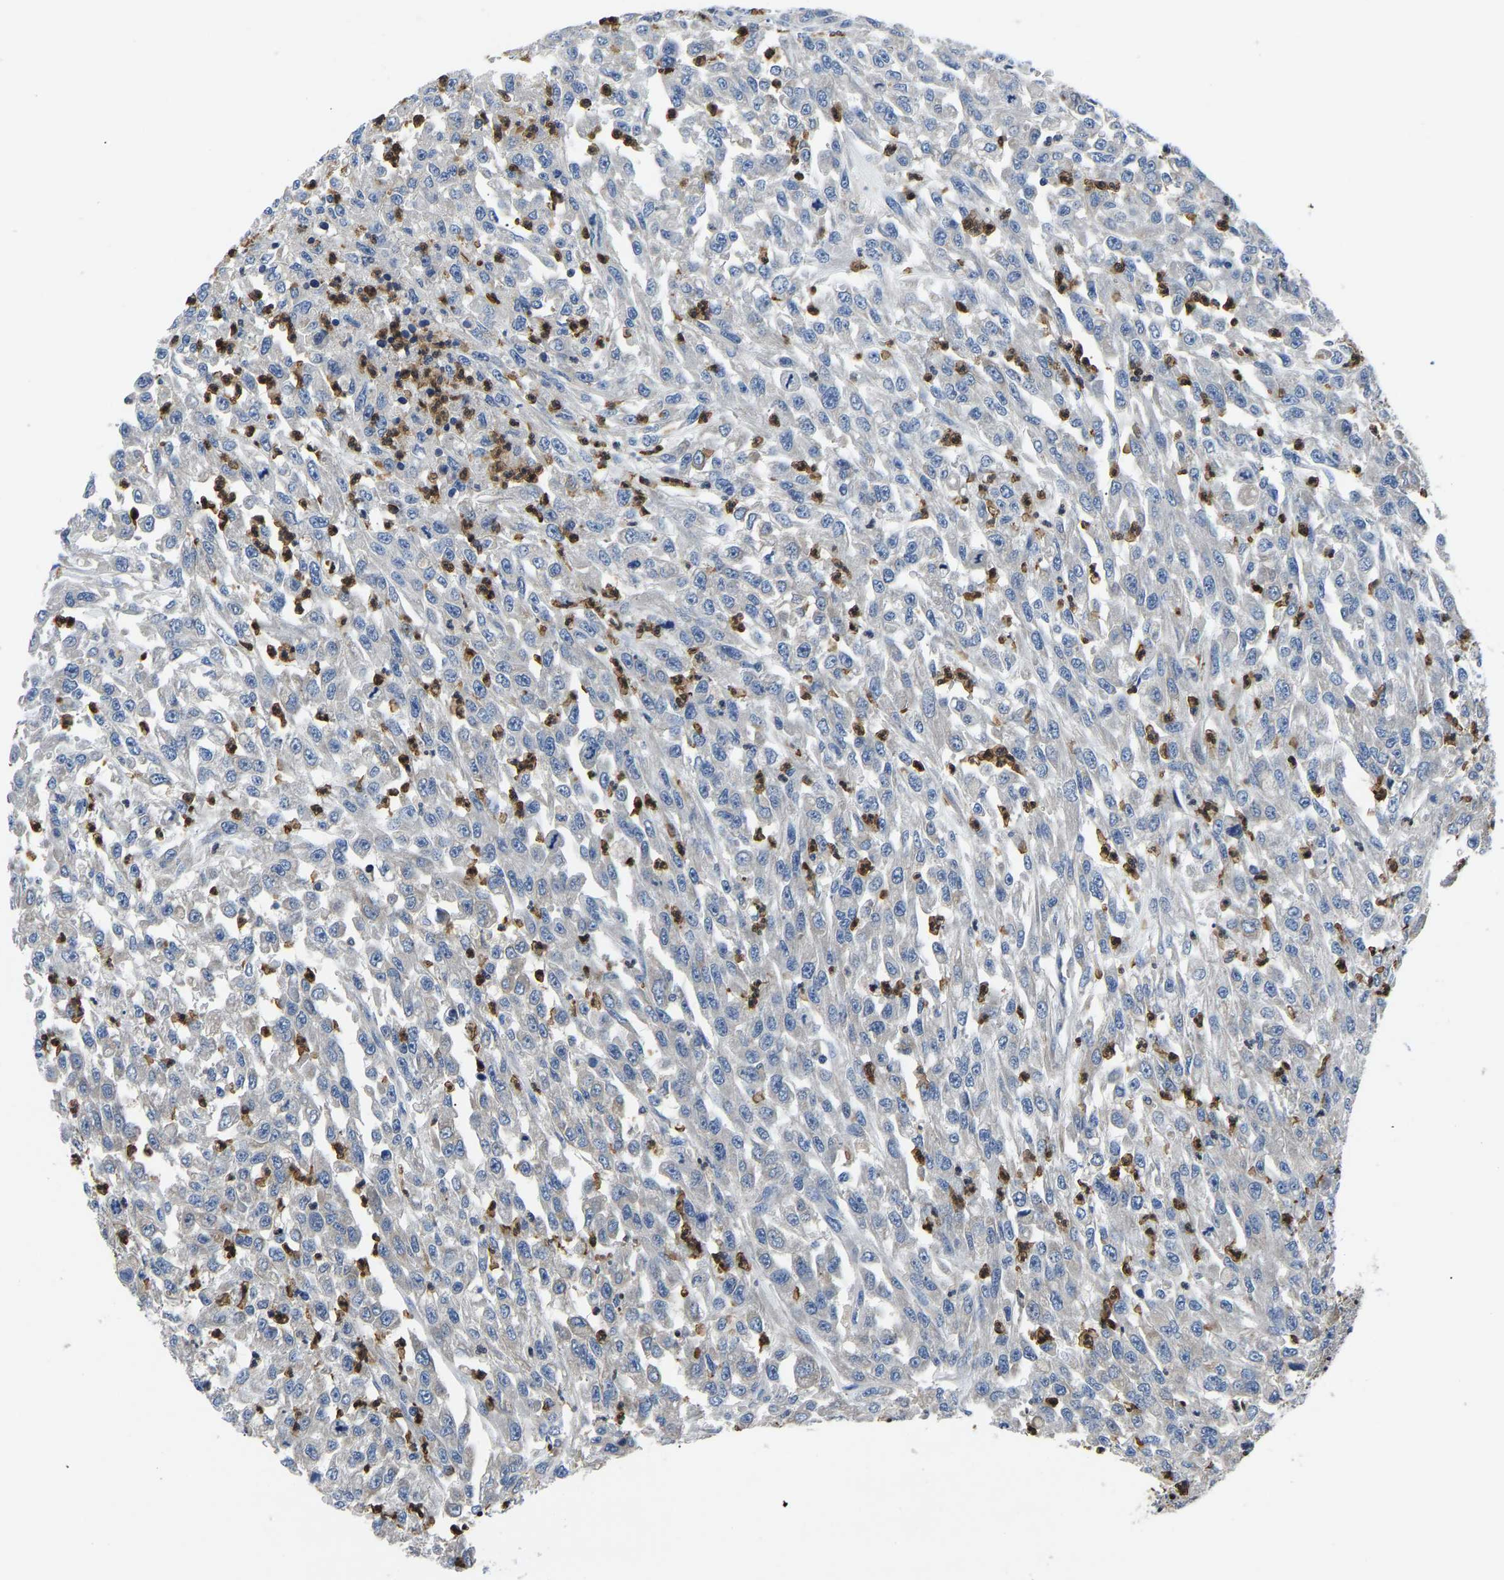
{"staining": {"intensity": "negative", "quantity": "none", "location": "none"}, "tissue": "urothelial cancer", "cell_type": "Tumor cells", "image_type": "cancer", "snomed": [{"axis": "morphology", "description": "Urothelial carcinoma, High grade"}, {"axis": "topography", "description": "Urinary bladder"}], "caption": "High magnification brightfield microscopy of urothelial carcinoma (high-grade) stained with DAB (brown) and counterstained with hematoxylin (blue): tumor cells show no significant positivity.", "gene": "TOR1B", "patient": {"sex": "male", "age": 46}}